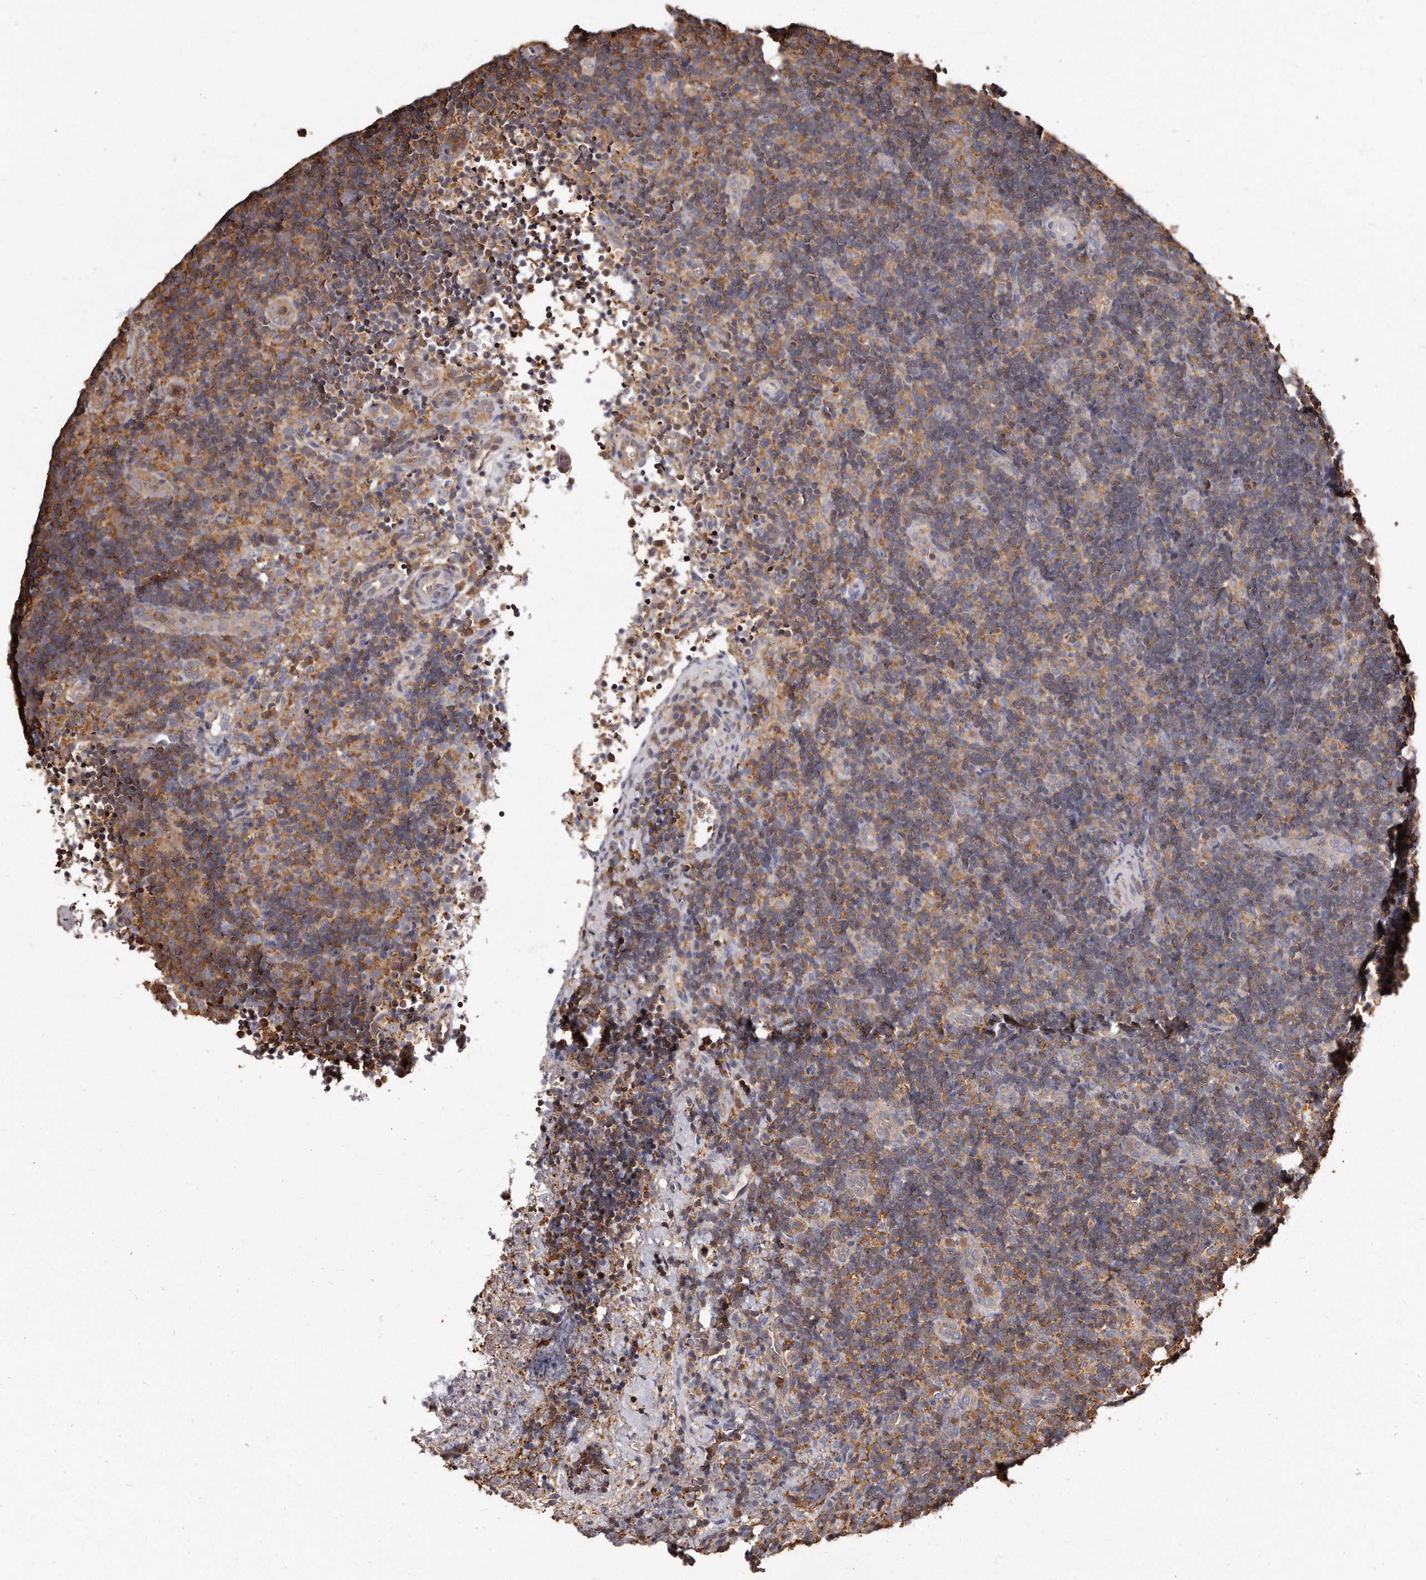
{"staining": {"intensity": "weak", "quantity": ">75%", "location": "cytoplasmic/membranous"}, "tissue": "lymph node", "cell_type": "Germinal center cells", "image_type": "normal", "snomed": [{"axis": "morphology", "description": "Normal tissue, NOS"}, {"axis": "topography", "description": "Lymph node"}], "caption": "Lymph node stained for a protein shows weak cytoplasmic/membranous positivity in germinal center cells. The staining is performed using DAB brown chromogen to label protein expression. The nuclei are counter-stained blue using hematoxylin.", "gene": "CAP1", "patient": {"sex": "female", "age": 22}}